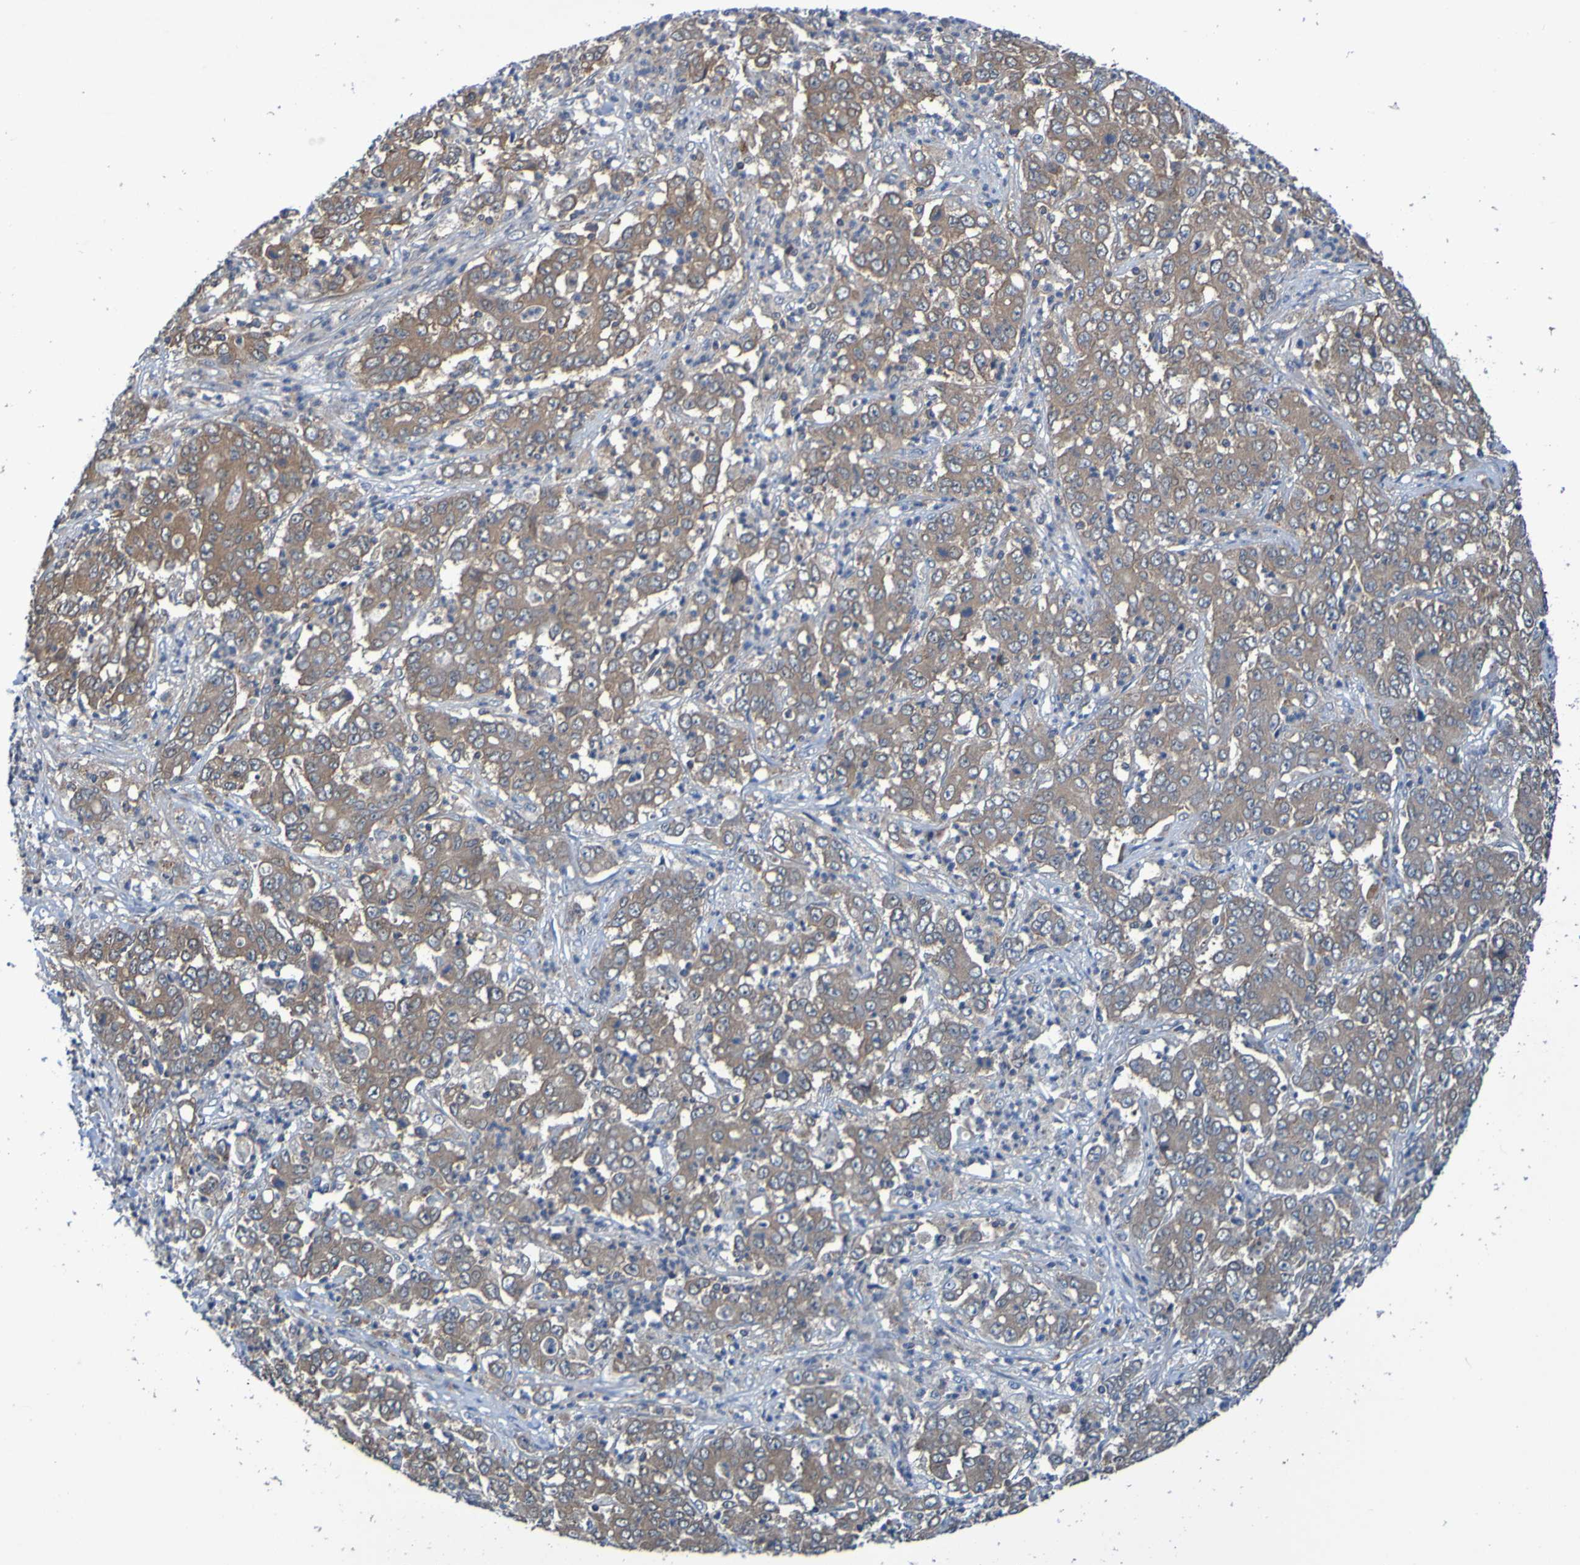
{"staining": {"intensity": "moderate", "quantity": ">75%", "location": "cytoplasmic/membranous"}, "tissue": "stomach cancer", "cell_type": "Tumor cells", "image_type": "cancer", "snomed": [{"axis": "morphology", "description": "Adenocarcinoma, NOS"}, {"axis": "topography", "description": "Stomach, lower"}], "caption": "Stomach cancer tissue shows moderate cytoplasmic/membranous expression in about >75% of tumor cells, visualized by immunohistochemistry.", "gene": "SDK1", "patient": {"sex": "female", "age": 71}}